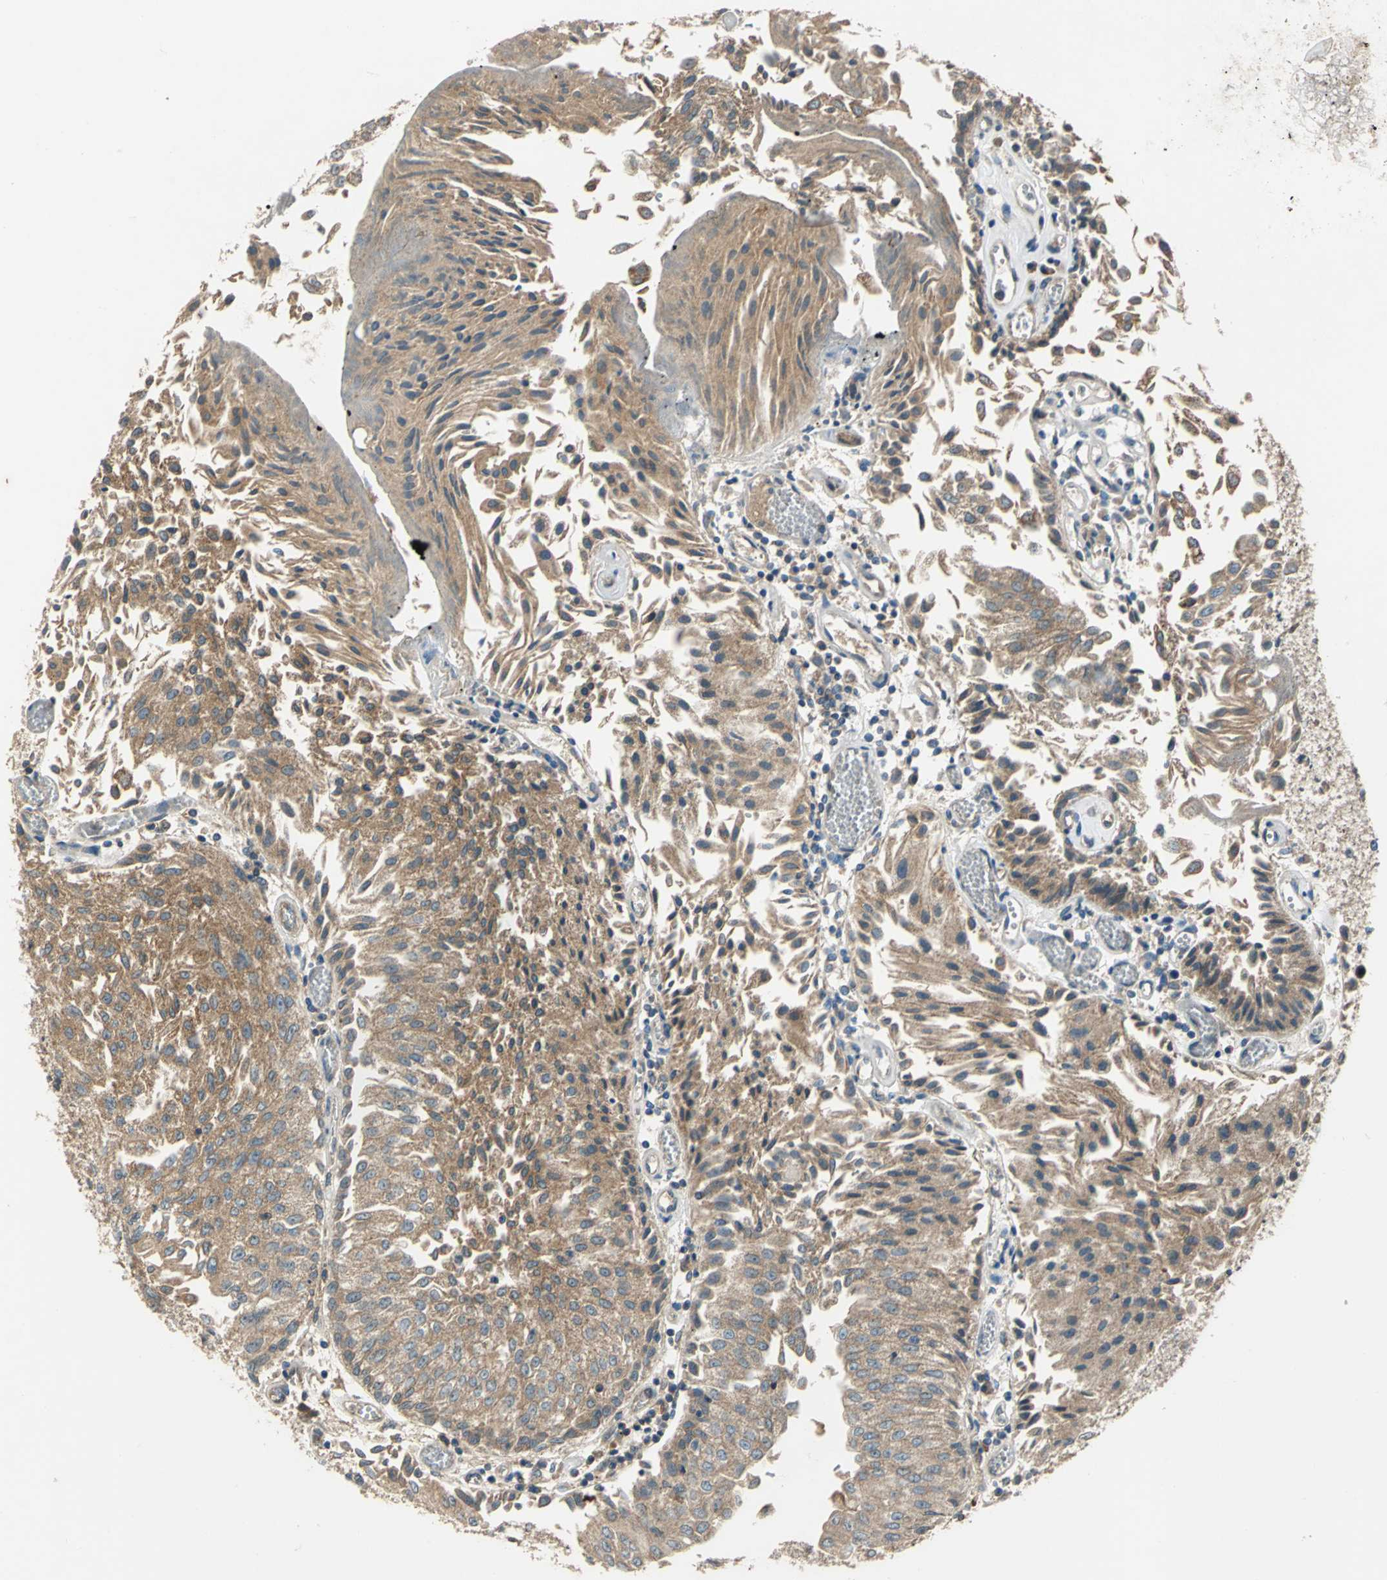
{"staining": {"intensity": "moderate", "quantity": ">75%", "location": "cytoplasmic/membranous"}, "tissue": "urothelial cancer", "cell_type": "Tumor cells", "image_type": "cancer", "snomed": [{"axis": "morphology", "description": "Urothelial carcinoma, Low grade"}, {"axis": "topography", "description": "Urinary bladder"}], "caption": "DAB (3,3'-diaminobenzidine) immunohistochemical staining of low-grade urothelial carcinoma displays moderate cytoplasmic/membranous protein expression in approximately >75% of tumor cells.", "gene": "EMCN", "patient": {"sex": "male", "age": 86}}